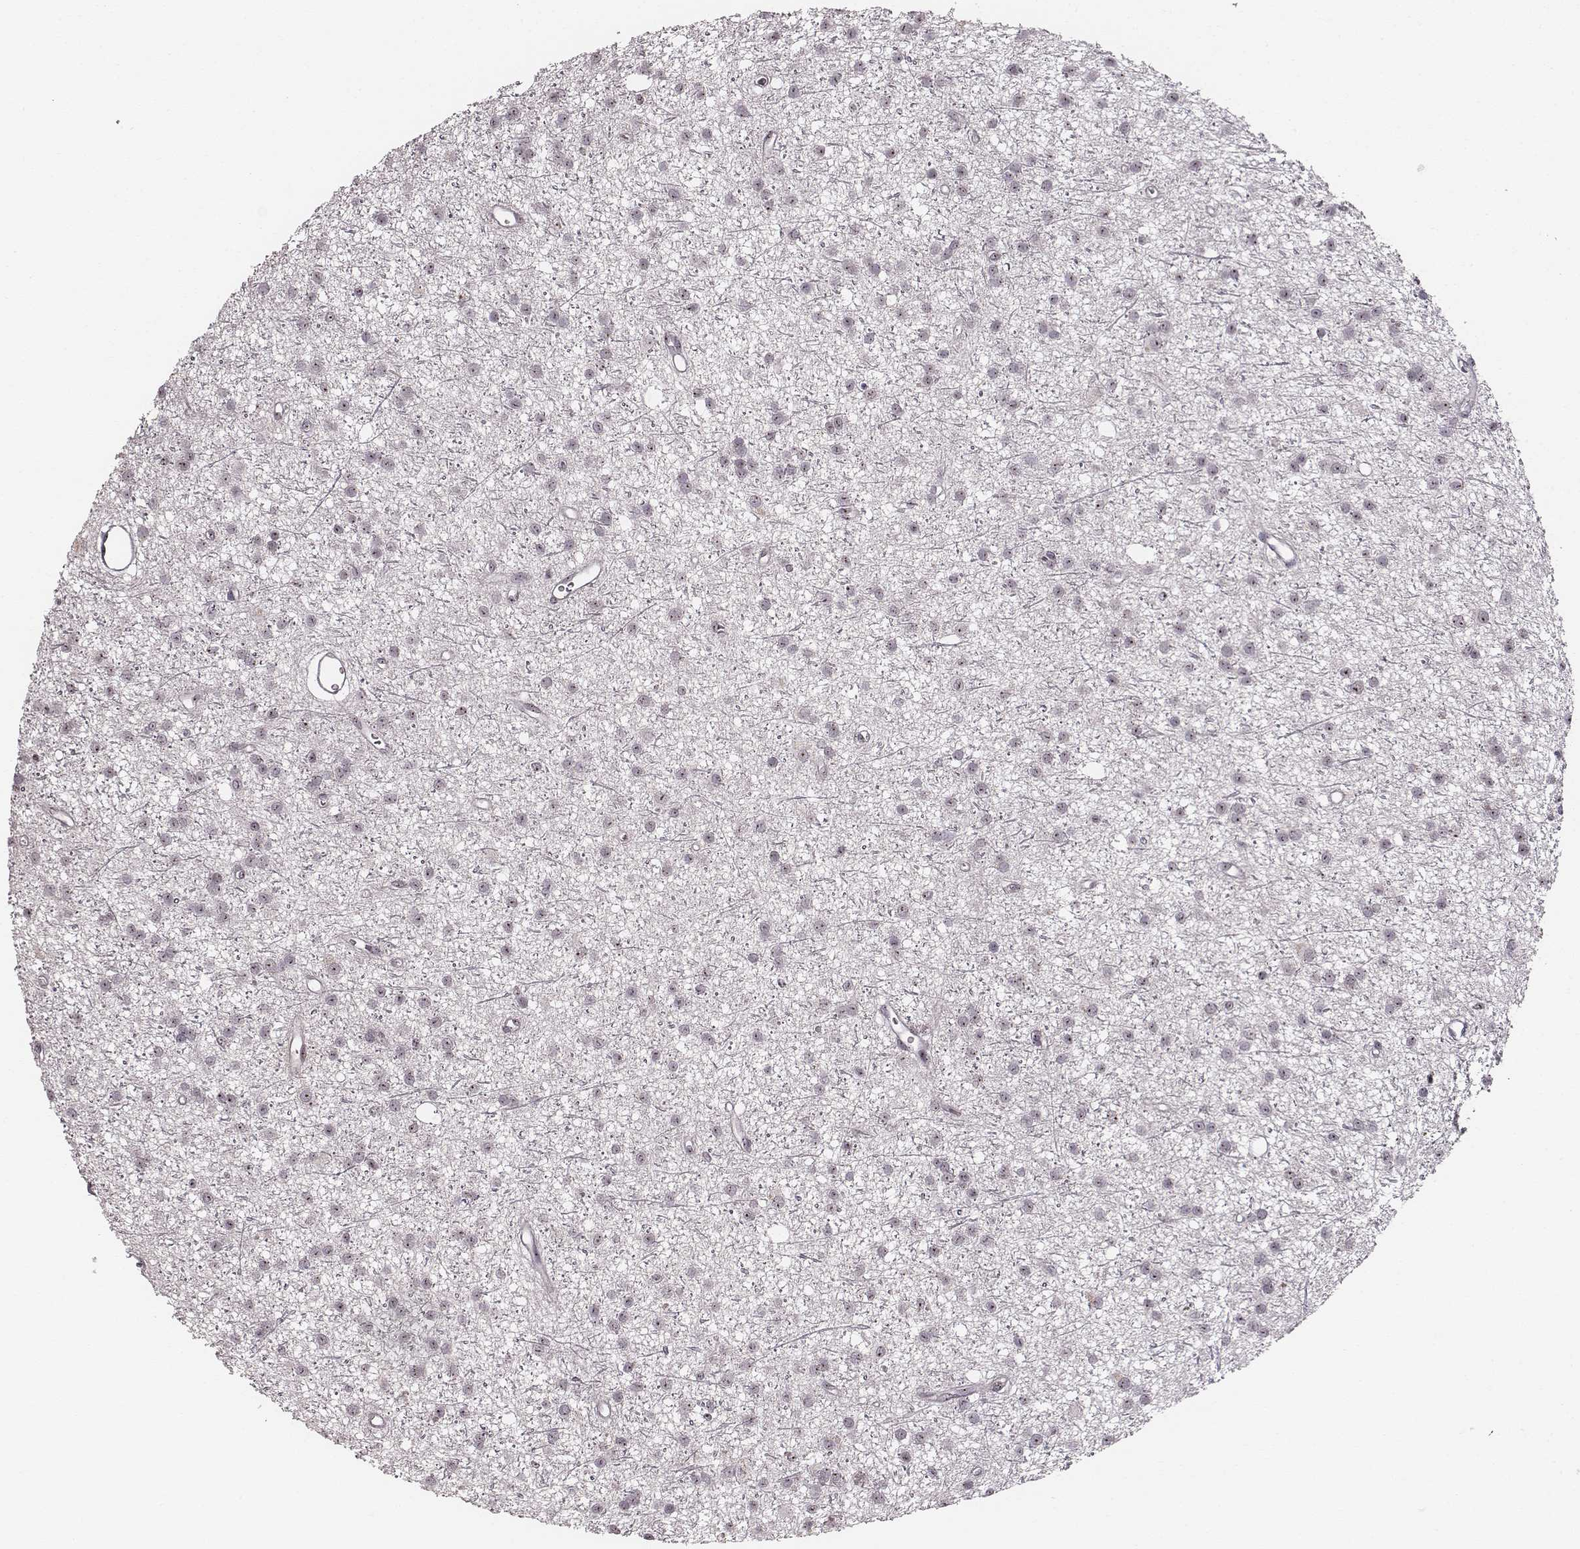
{"staining": {"intensity": "moderate", "quantity": ">75%", "location": "nuclear"}, "tissue": "glioma", "cell_type": "Tumor cells", "image_type": "cancer", "snomed": [{"axis": "morphology", "description": "Glioma, malignant, Low grade"}, {"axis": "topography", "description": "Brain"}], "caption": "Protein staining of low-grade glioma (malignant) tissue shows moderate nuclear expression in approximately >75% of tumor cells. (brown staining indicates protein expression, while blue staining denotes nuclei).", "gene": "NOP56", "patient": {"sex": "male", "age": 27}}